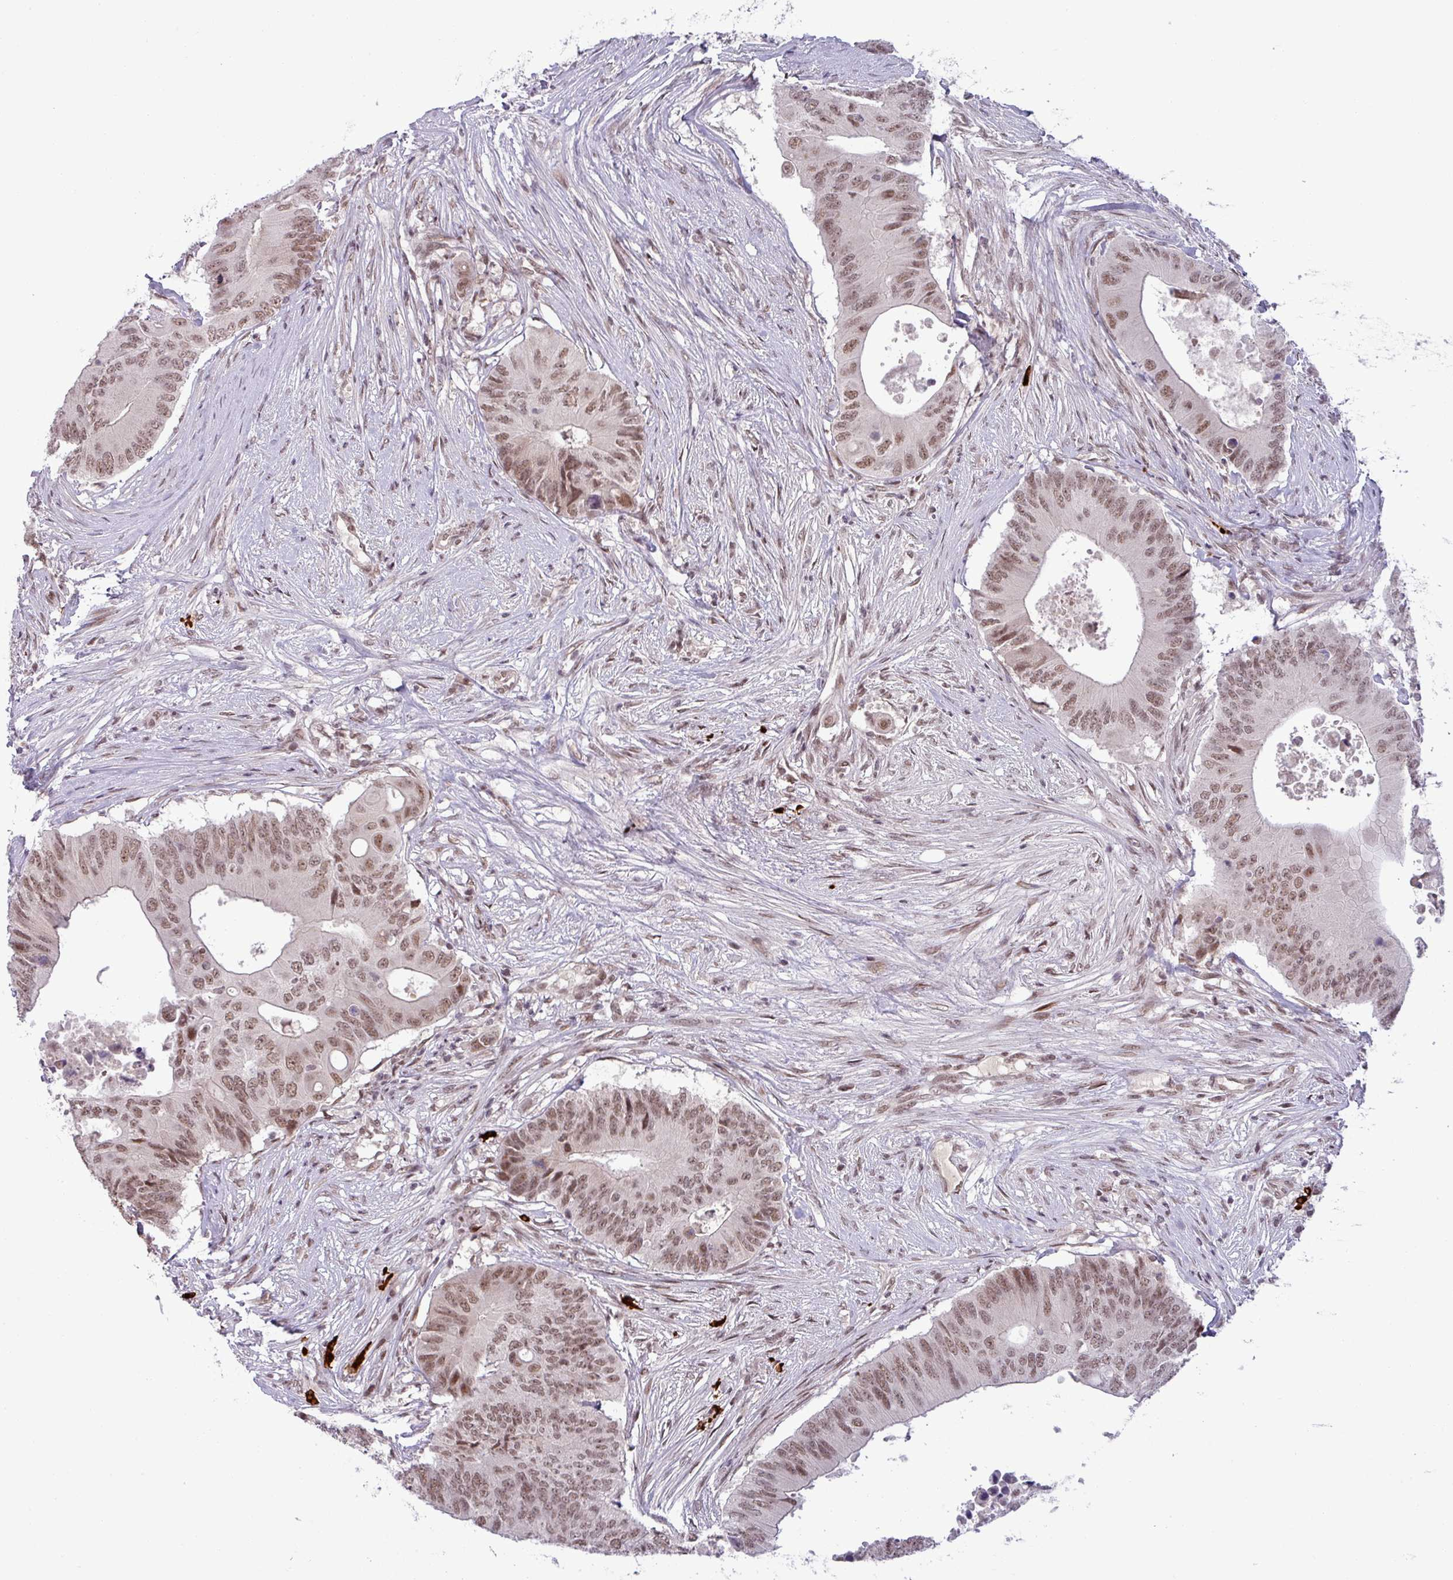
{"staining": {"intensity": "moderate", "quantity": ">75%", "location": "nuclear"}, "tissue": "colorectal cancer", "cell_type": "Tumor cells", "image_type": "cancer", "snomed": [{"axis": "morphology", "description": "Adenocarcinoma, NOS"}, {"axis": "topography", "description": "Colon"}], "caption": "Colorectal cancer stained with a protein marker shows moderate staining in tumor cells.", "gene": "PTPN20", "patient": {"sex": "male", "age": 71}}